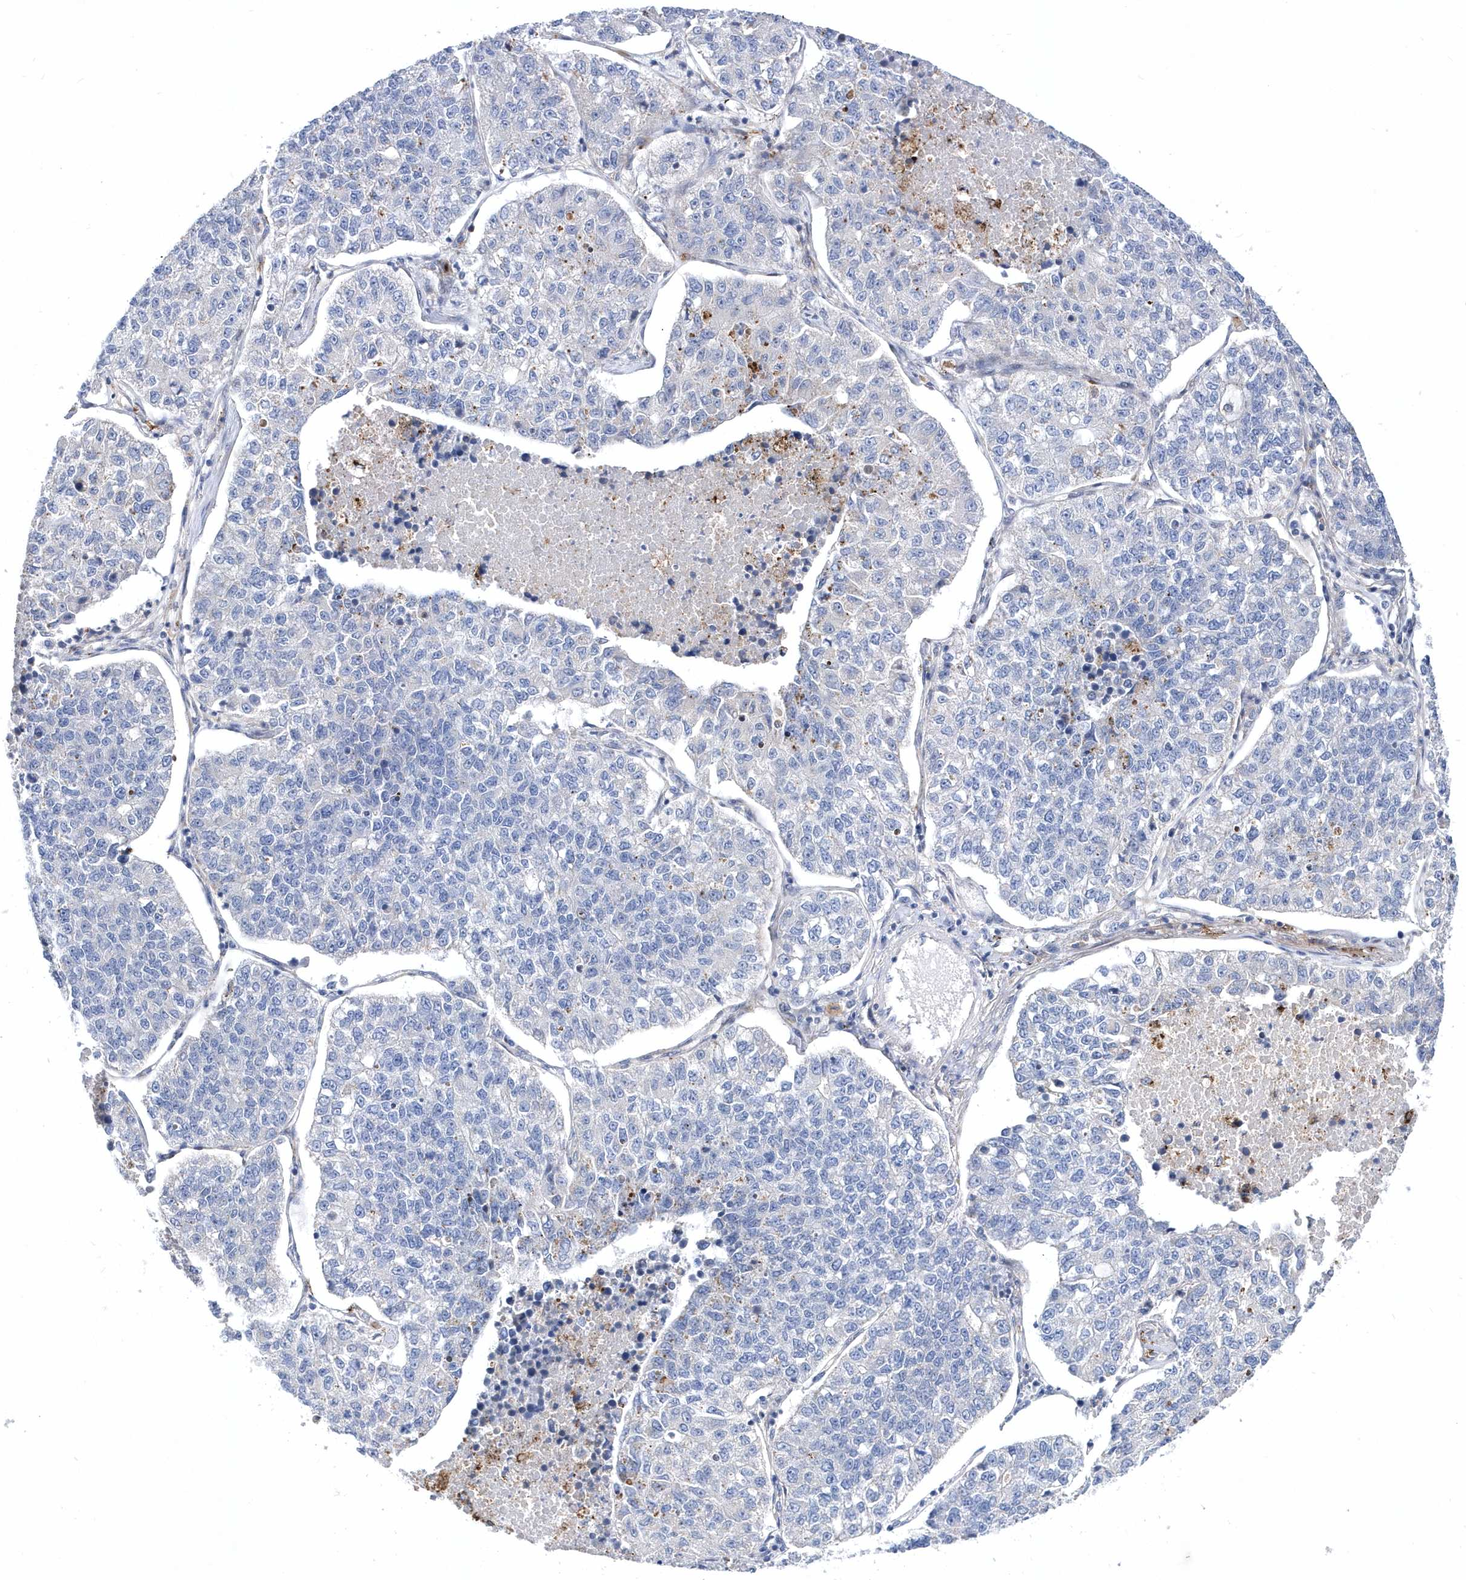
{"staining": {"intensity": "negative", "quantity": "none", "location": "none"}, "tissue": "lung cancer", "cell_type": "Tumor cells", "image_type": "cancer", "snomed": [{"axis": "morphology", "description": "Adenocarcinoma, NOS"}, {"axis": "topography", "description": "Lung"}], "caption": "A micrograph of human lung cancer is negative for staining in tumor cells. (IHC, brightfield microscopy, high magnification).", "gene": "LONRF2", "patient": {"sex": "male", "age": 49}}